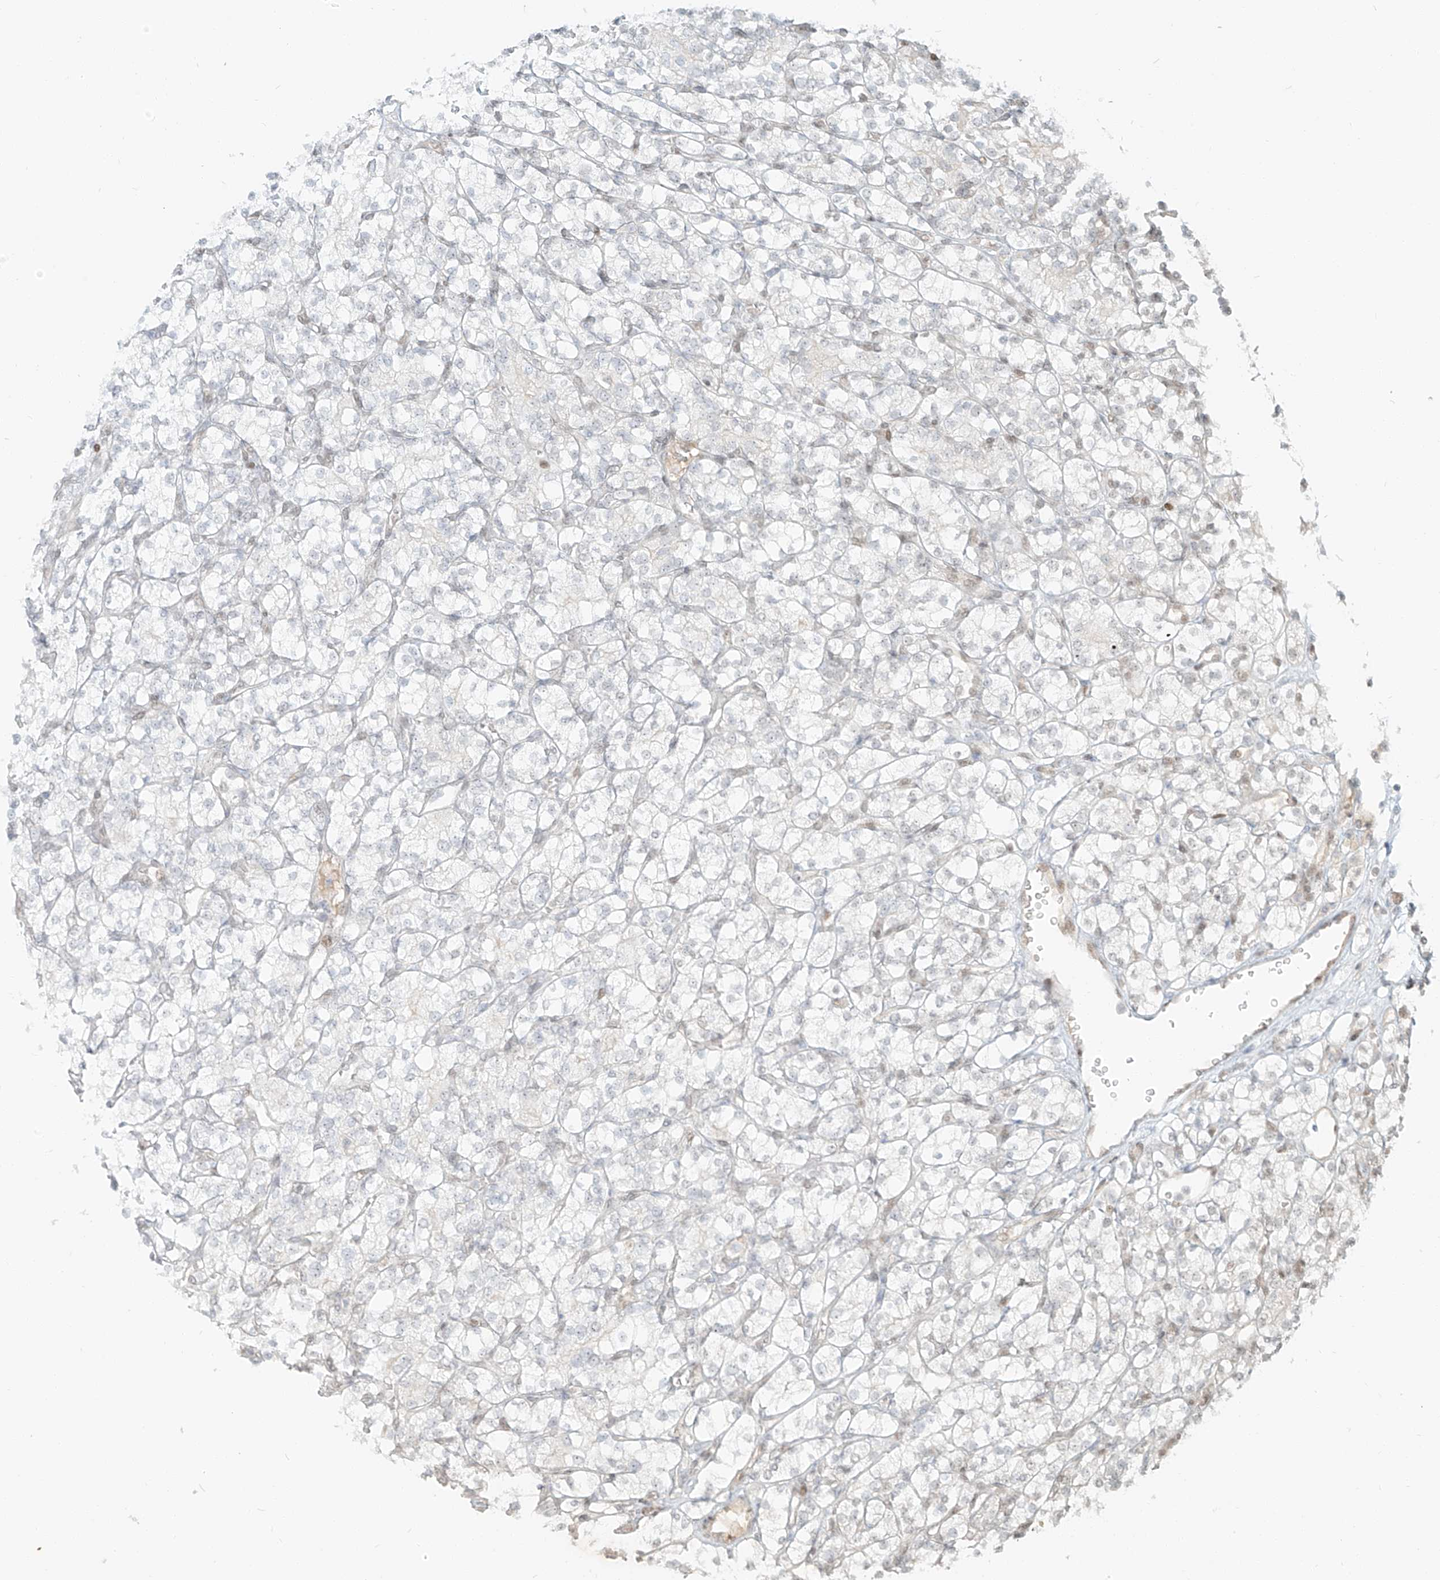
{"staining": {"intensity": "weak", "quantity": "25%-75%", "location": "nuclear"}, "tissue": "renal cancer", "cell_type": "Tumor cells", "image_type": "cancer", "snomed": [{"axis": "morphology", "description": "Adenocarcinoma, NOS"}, {"axis": "topography", "description": "Kidney"}], "caption": "The immunohistochemical stain labels weak nuclear positivity in tumor cells of adenocarcinoma (renal) tissue.", "gene": "ZNF774", "patient": {"sex": "male", "age": 77}}